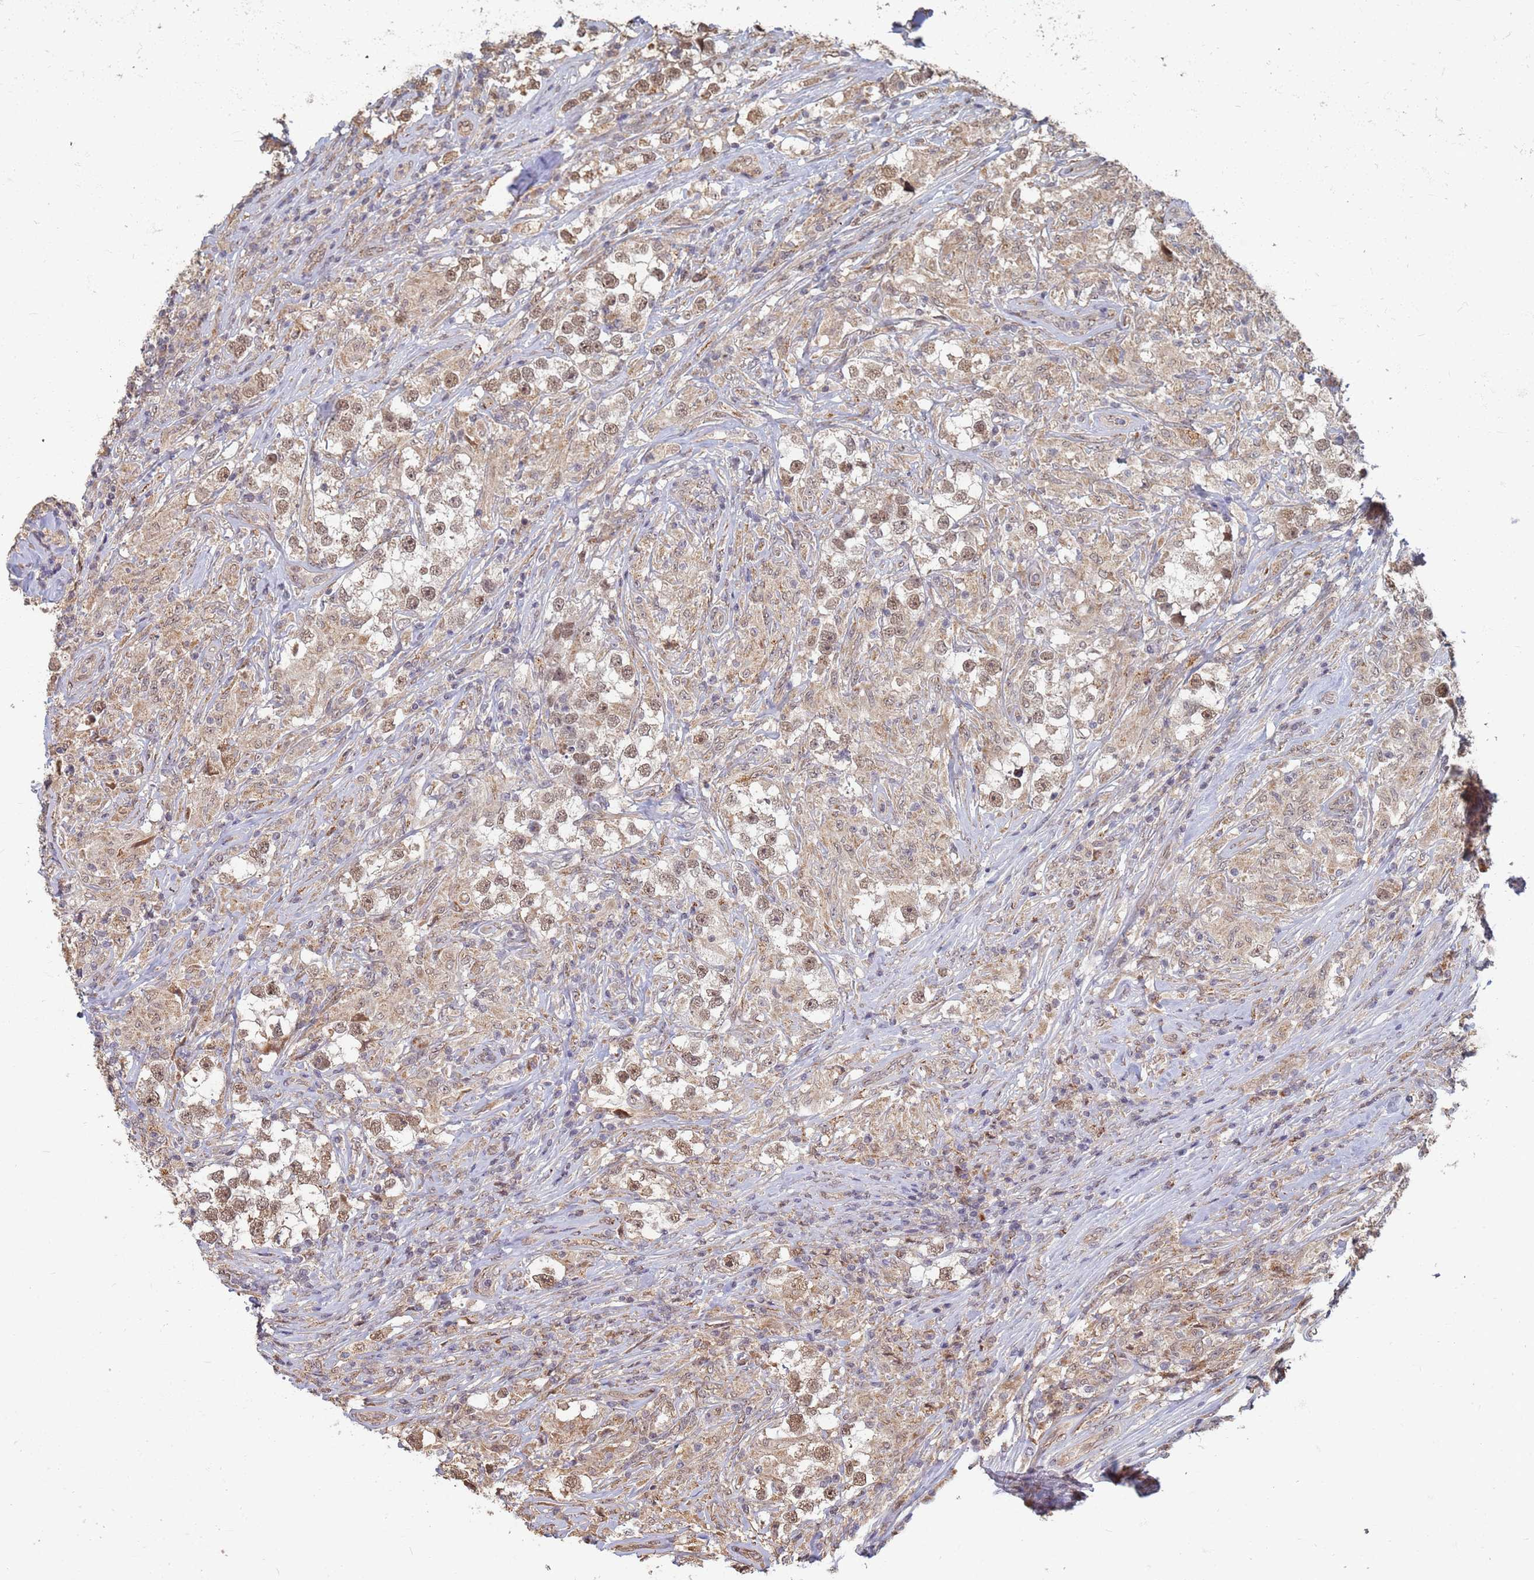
{"staining": {"intensity": "moderate", "quantity": ">75%", "location": "nuclear"}, "tissue": "testis cancer", "cell_type": "Tumor cells", "image_type": "cancer", "snomed": [{"axis": "morphology", "description": "Seminoma, NOS"}, {"axis": "topography", "description": "Testis"}], "caption": "Protein analysis of testis cancer tissue displays moderate nuclear staining in approximately >75% of tumor cells.", "gene": "ITGB4", "patient": {"sex": "male", "age": 46}}